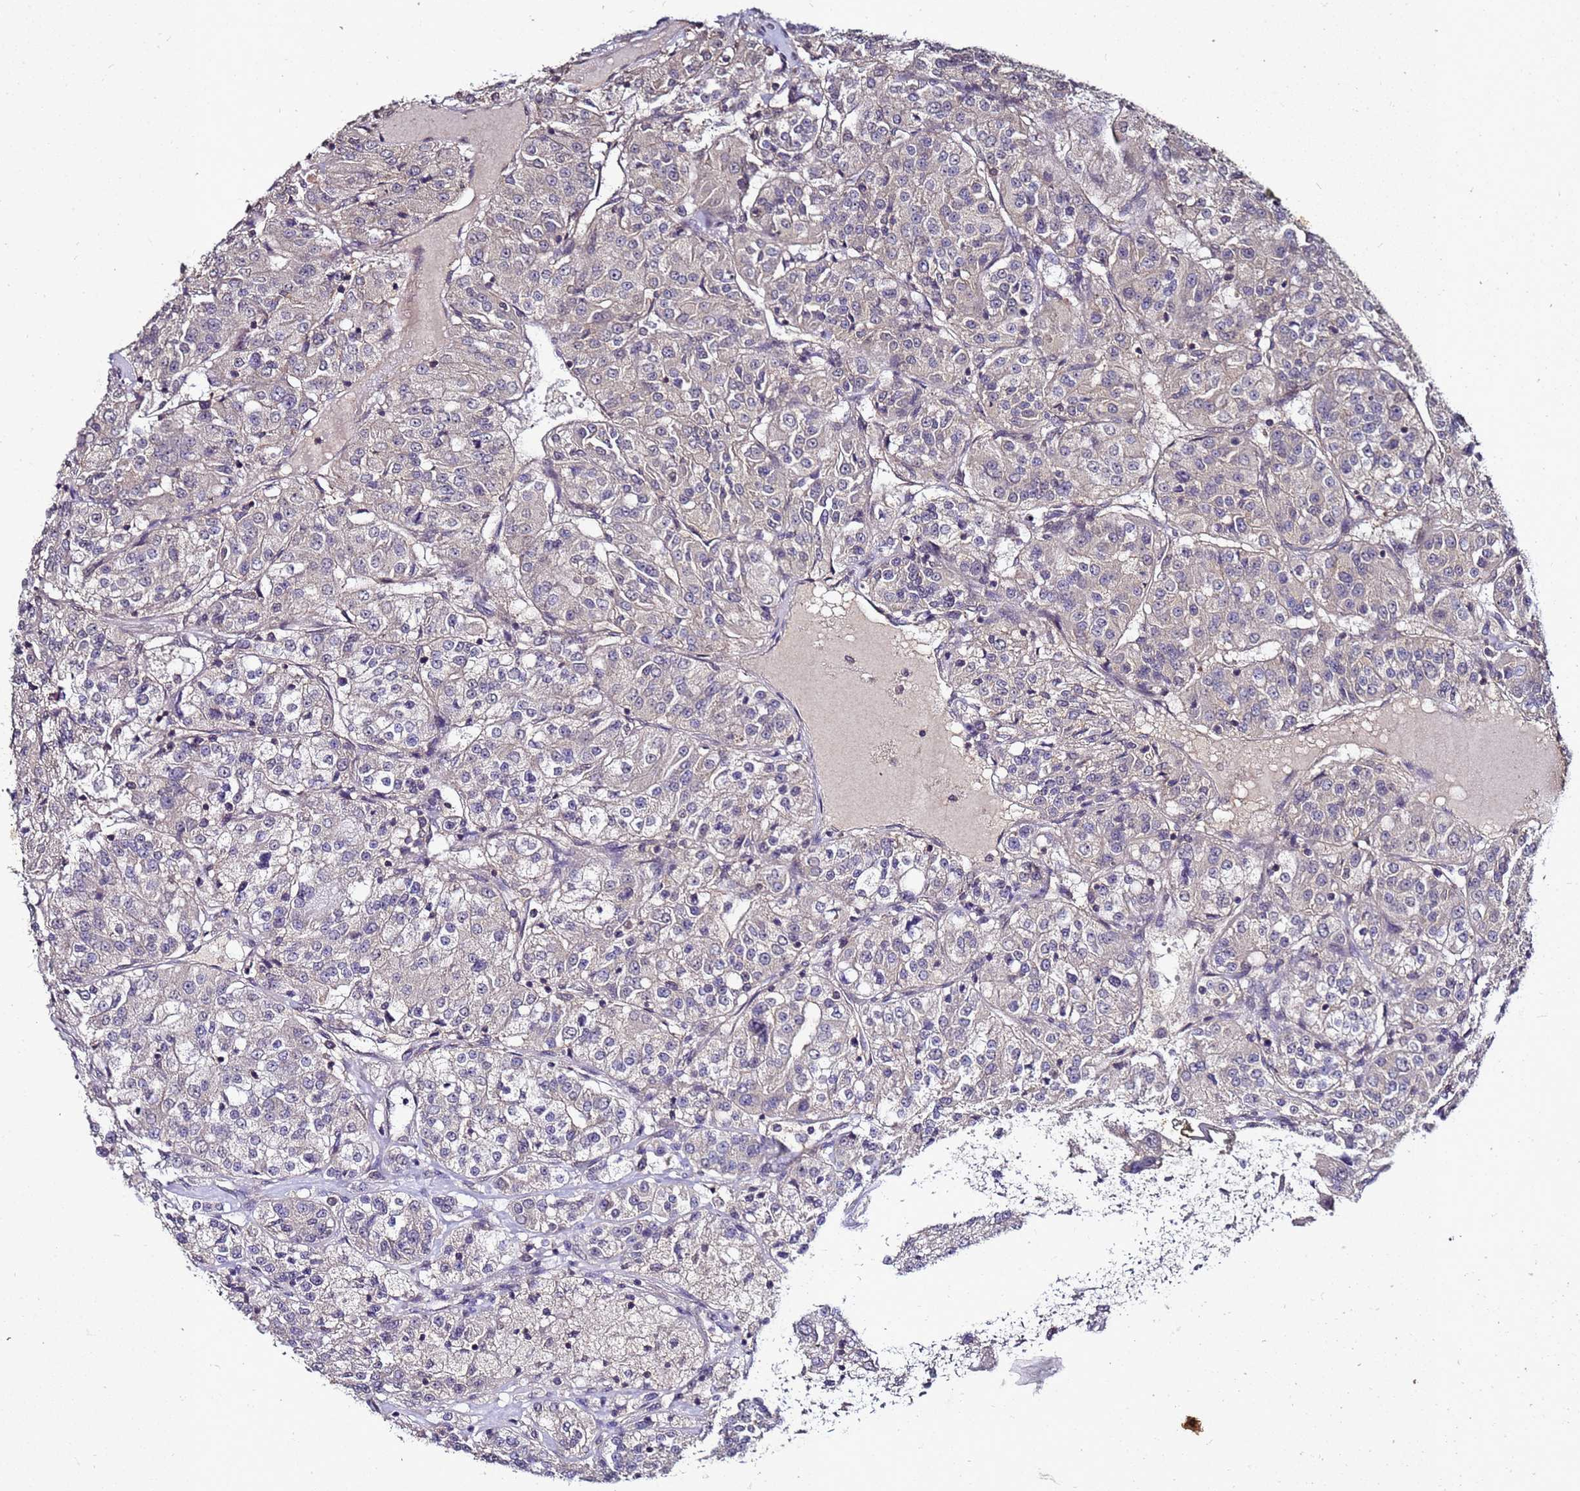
{"staining": {"intensity": "negative", "quantity": "none", "location": "none"}, "tissue": "renal cancer", "cell_type": "Tumor cells", "image_type": "cancer", "snomed": [{"axis": "morphology", "description": "Adenocarcinoma, NOS"}, {"axis": "topography", "description": "Kidney"}], "caption": "An immunohistochemistry (IHC) micrograph of renal adenocarcinoma is shown. There is no staining in tumor cells of renal adenocarcinoma.", "gene": "ANKRD17", "patient": {"sex": "female", "age": 63}}